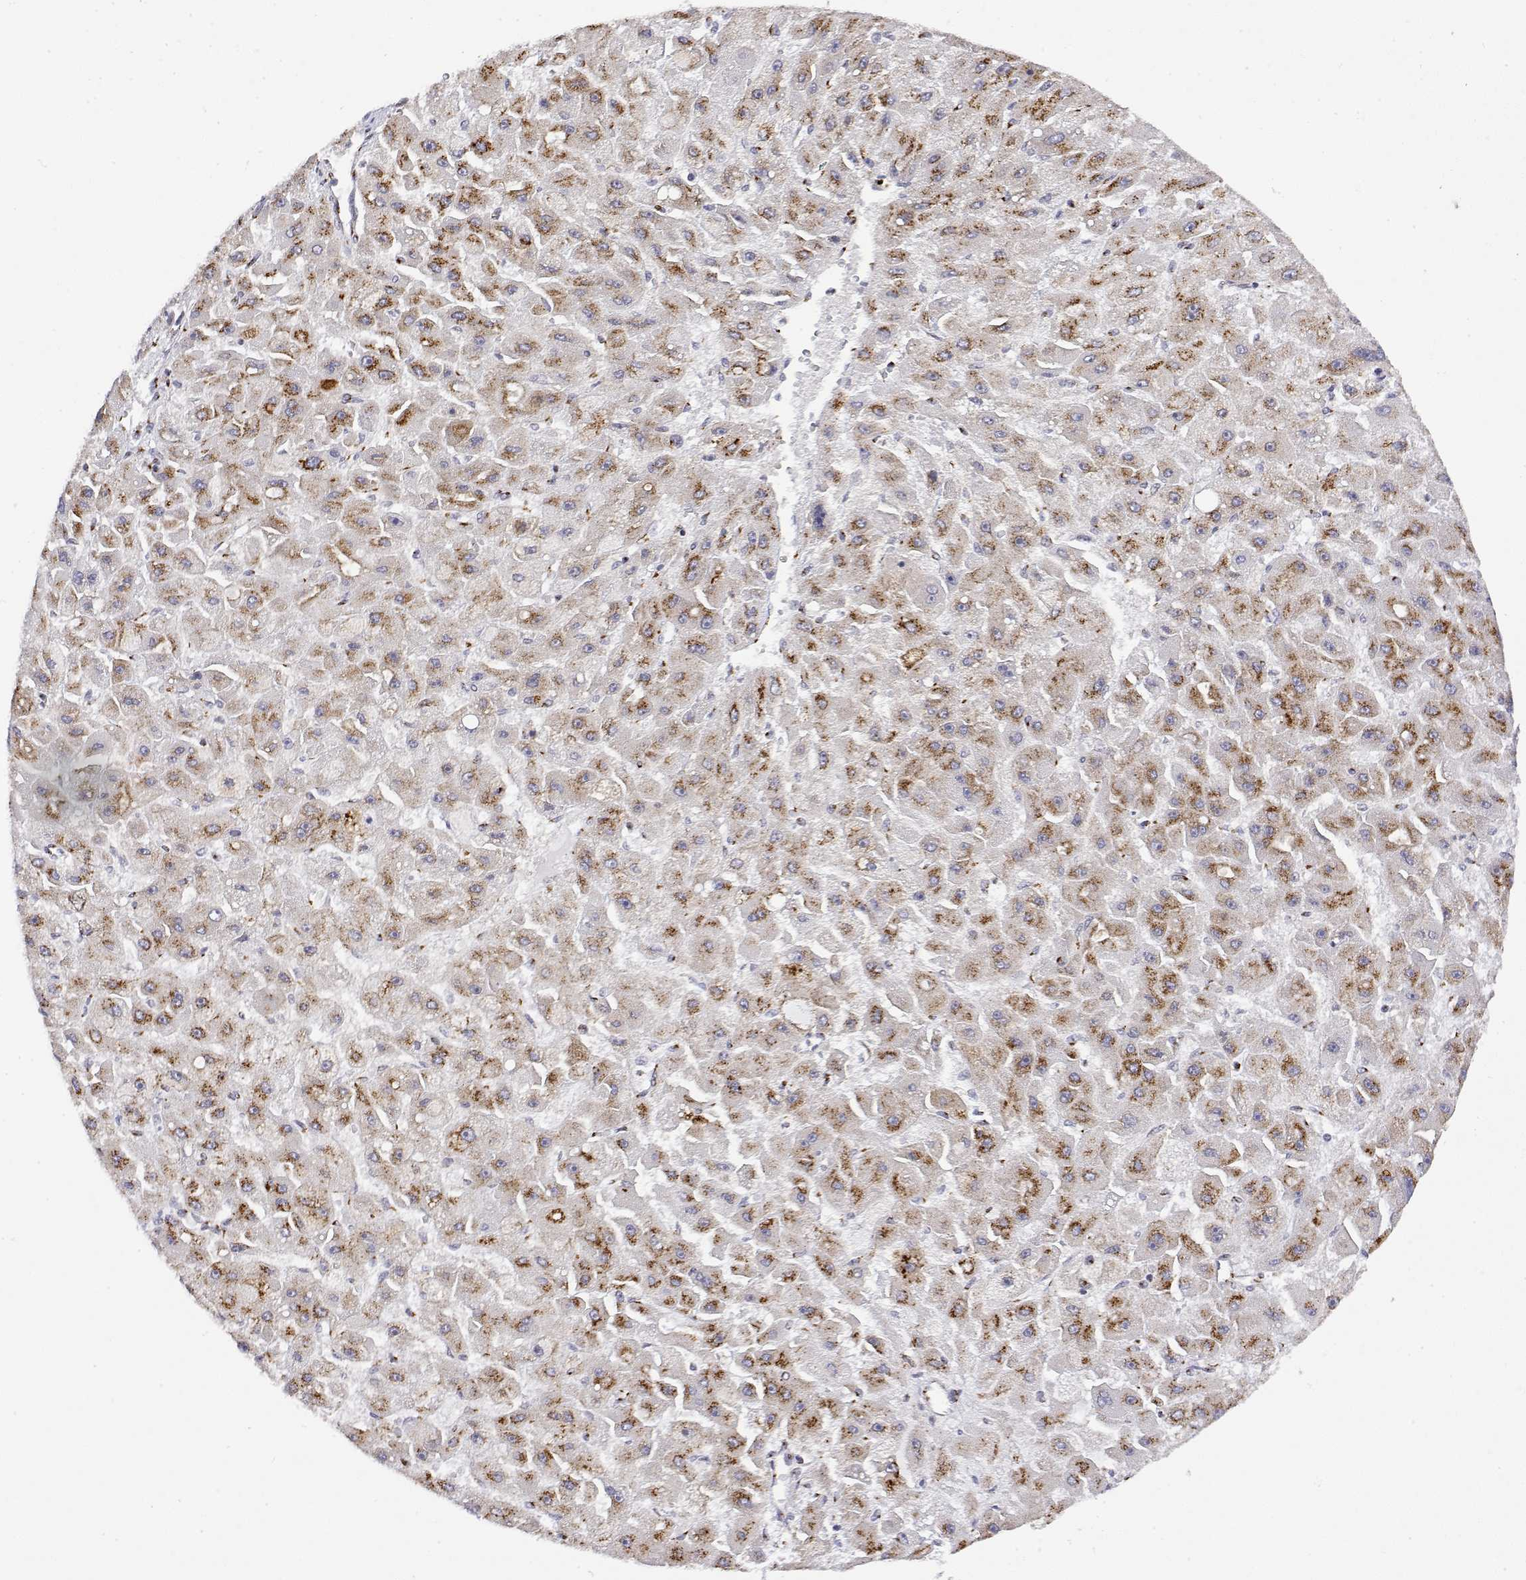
{"staining": {"intensity": "strong", "quantity": "25%-75%", "location": "cytoplasmic/membranous"}, "tissue": "liver cancer", "cell_type": "Tumor cells", "image_type": "cancer", "snomed": [{"axis": "morphology", "description": "Carcinoma, Hepatocellular, NOS"}, {"axis": "topography", "description": "Liver"}], "caption": "Immunohistochemistry (DAB (3,3'-diaminobenzidine)) staining of liver cancer exhibits strong cytoplasmic/membranous protein positivity in approximately 25%-75% of tumor cells.", "gene": "YIPF3", "patient": {"sex": "female", "age": 25}}